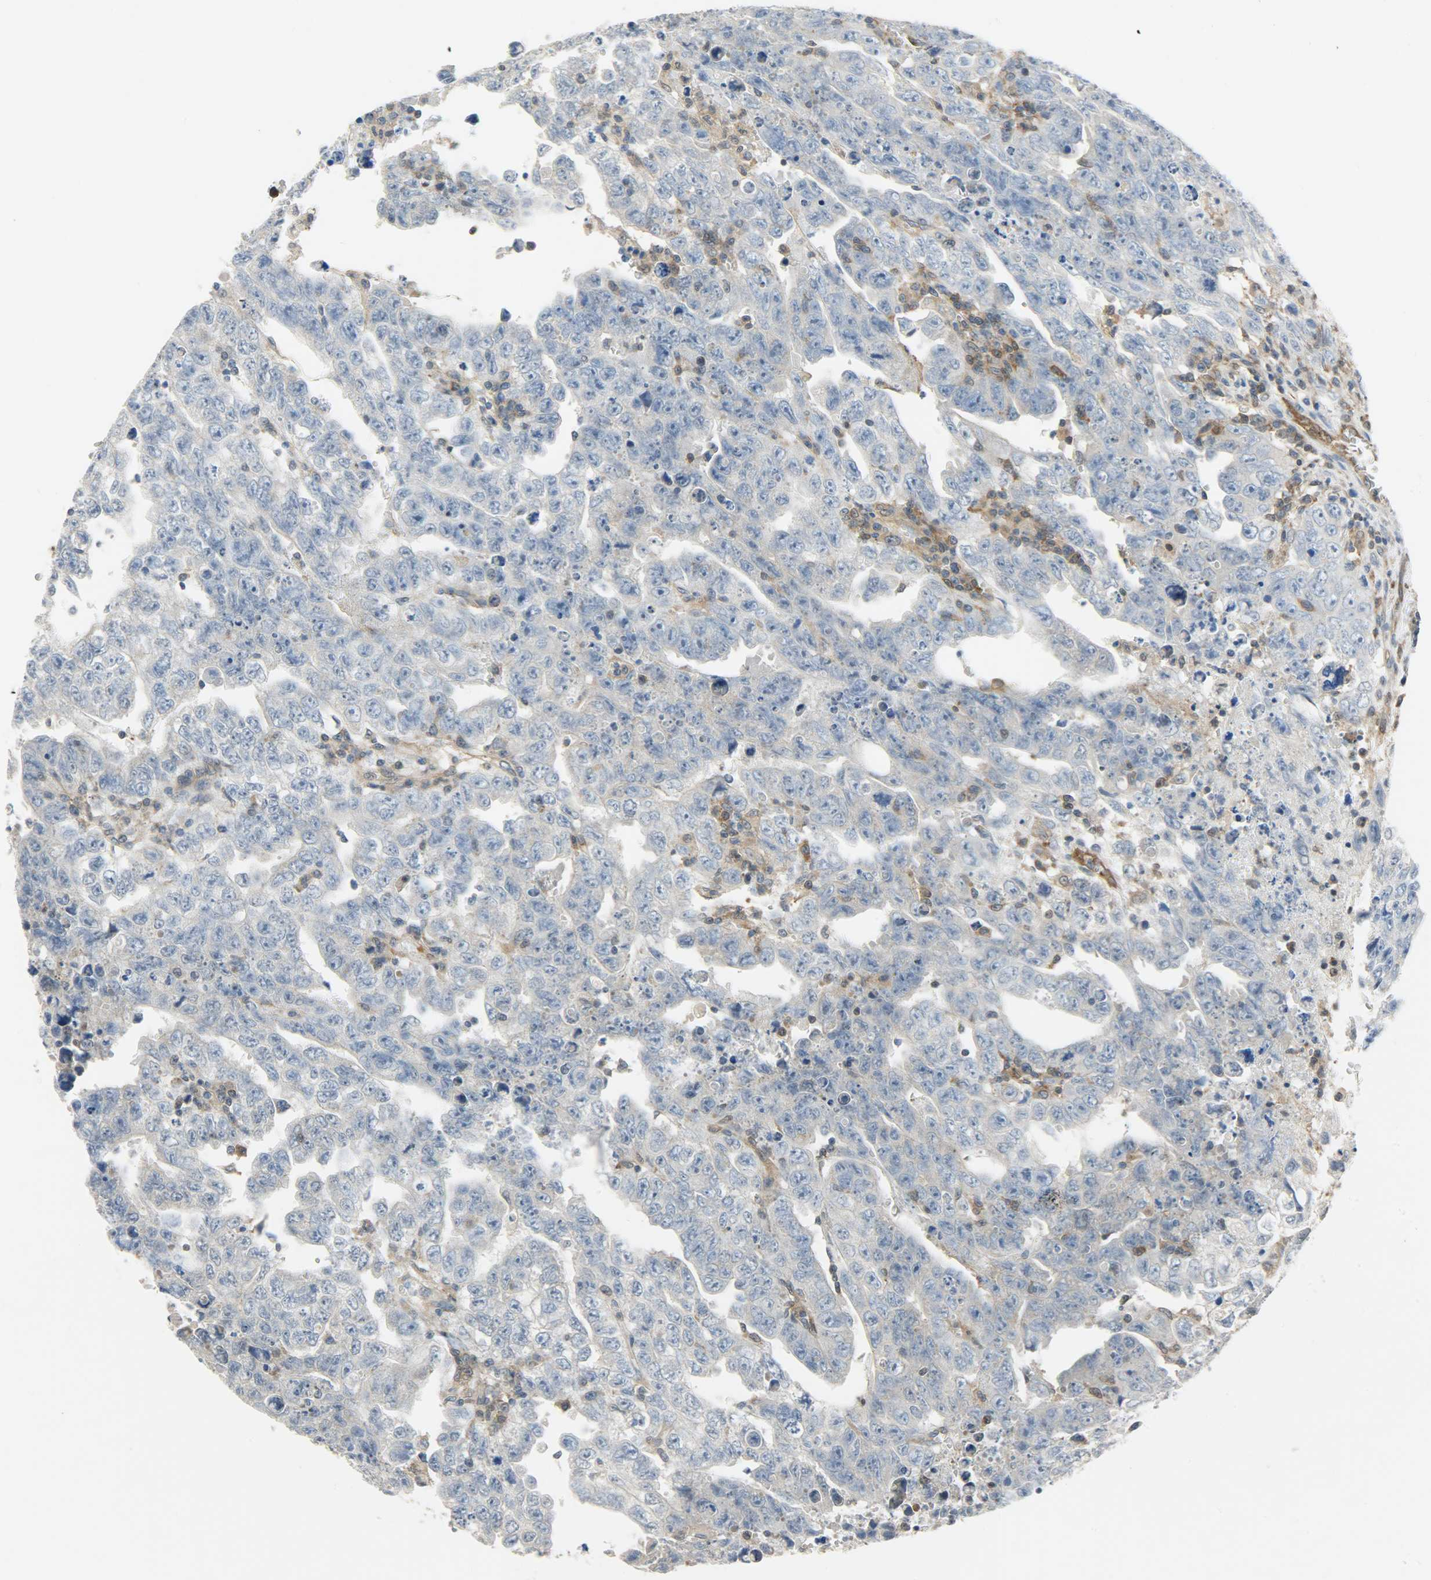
{"staining": {"intensity": "negative", "quantity": "none", "location": "none"}, "tissue": "testis cancer", "cell_type": "Tumor cells", "image_type": "cancer", "snomed": [{"axis": "morphology", "description": "Carcinoma, Embryonal, NOS"}, {"axis": "topography", "description": "Testis"}], "caption": "The micrograph displays no staining of tumor cells in testis cancer. (DAB immunohistochemistry (IHC), high magnification).", "gene": "TRIM21", "patient": {"sex": "male", "age": 28}}